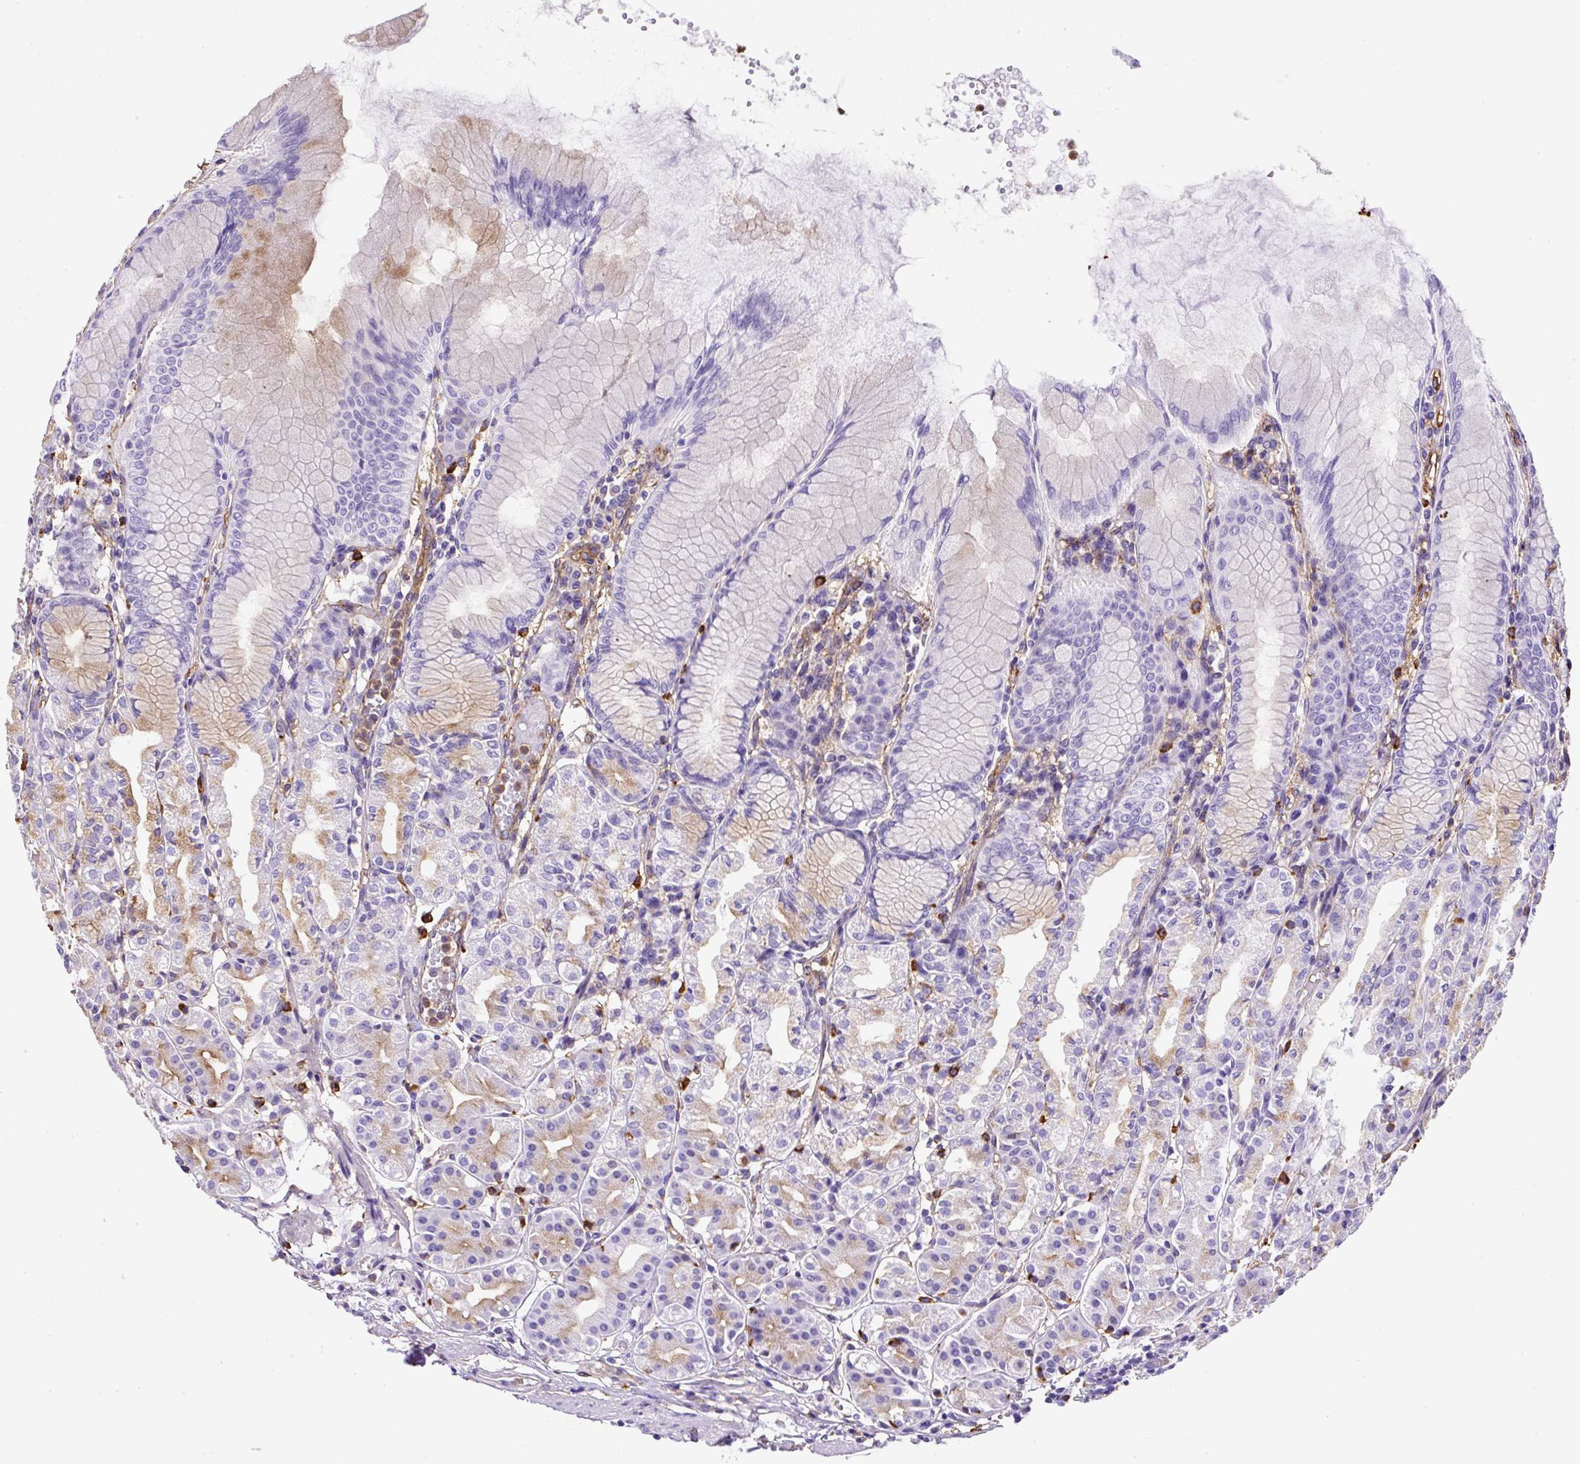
{"staining": {"intensity": "weak", "quantity": "<25%", "location": "cytoplasmic/membranous"}, "tissue": "stomach", "cell_type": "Glandular cells", "image_type": "normal", "snomed": [{"axis": "morphology", "description": "Normal tissue, NOS"}, {"axis": "topography", "description": "Stomach"}], "caption": "Immunohistochemical staining of normal stomach displays no significant expression in glandular cells.", "gene": "MAGEB5", "patient": {"sex": "female", "age": 57}}